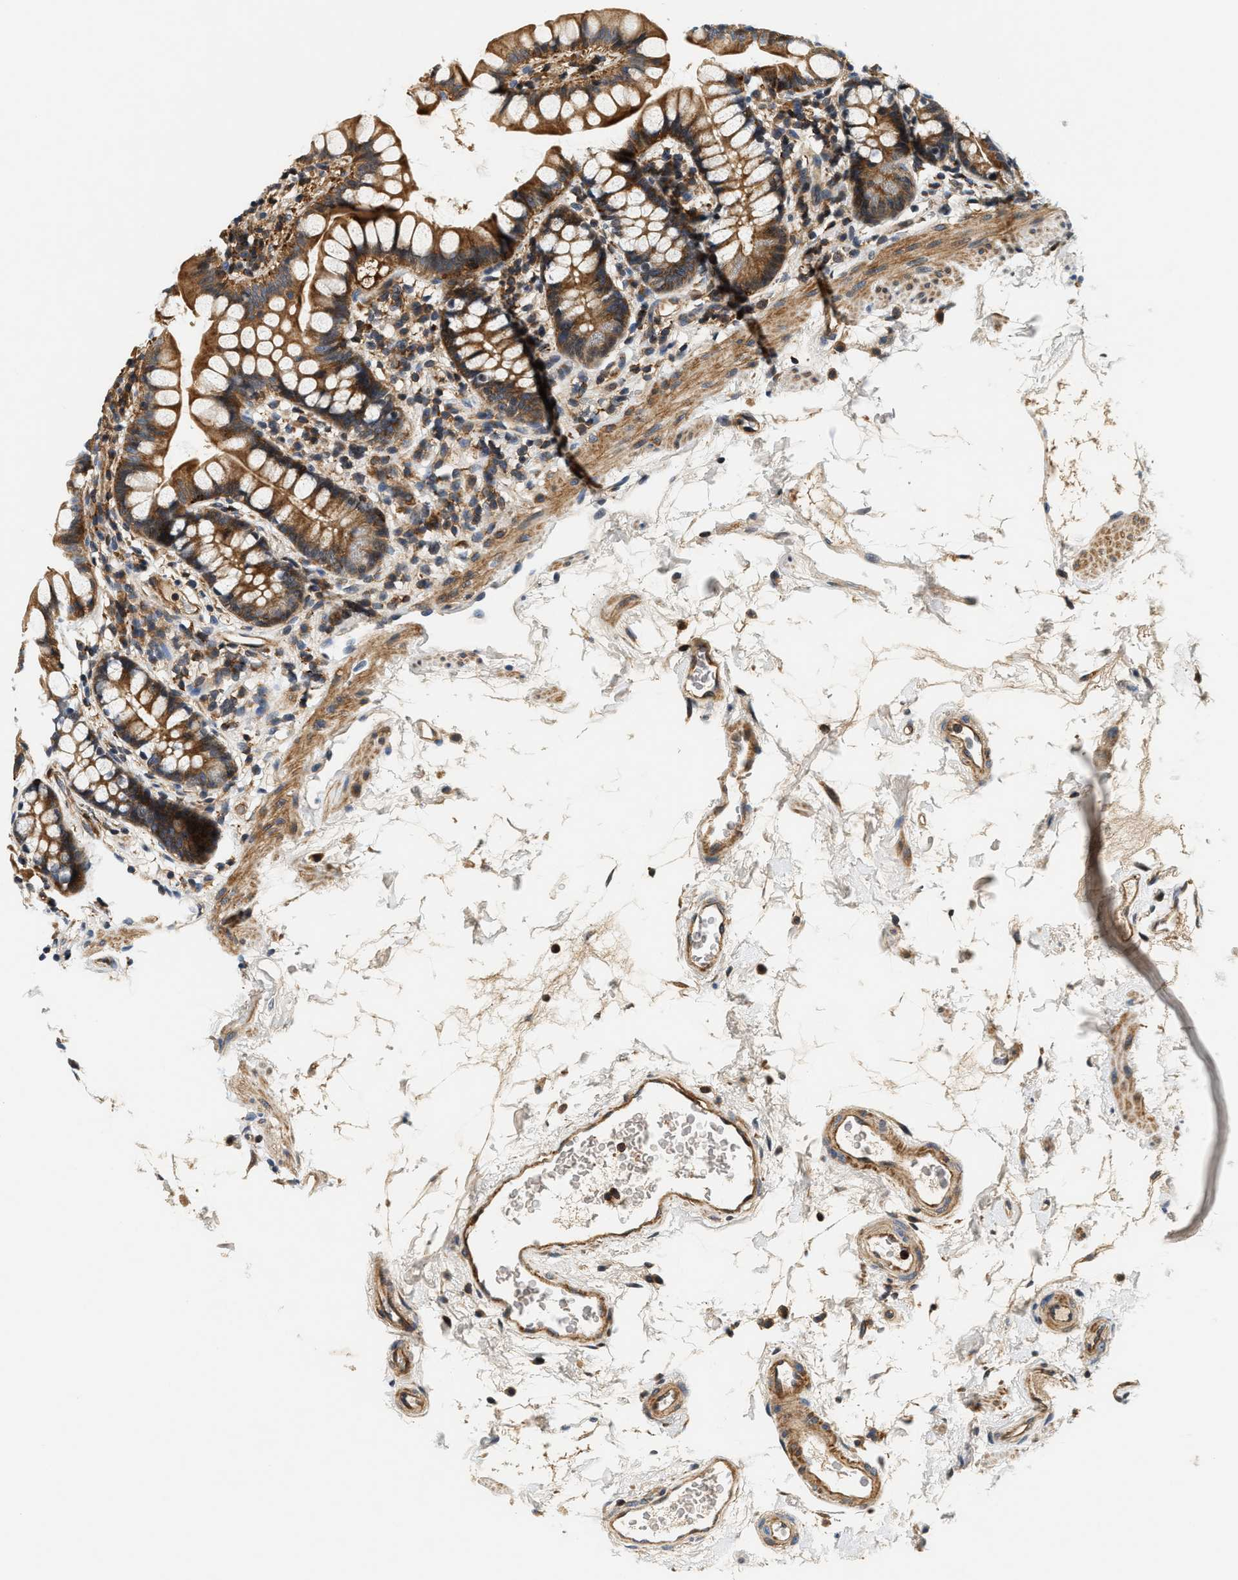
{"staining": {"intensity": "moderate", "quantity": ">75%", "location": "cytoplasmic/membranous"}, "tissue": "small intestine", "cell_type": "Glandular cells", "image_type": "normal", "snomed": [{"axis": "morphology", "description": "Normal tissue, NOS"}, {"axis": "topography", "description": "Small intestine"}], "caption": "Moderate cytoplasmic/membranous protein staining is appreciated in approximately >75% of glandular cells in small intestine.", "gene": "SAMD9", "patient": {"sex": "female", "age": 84}}